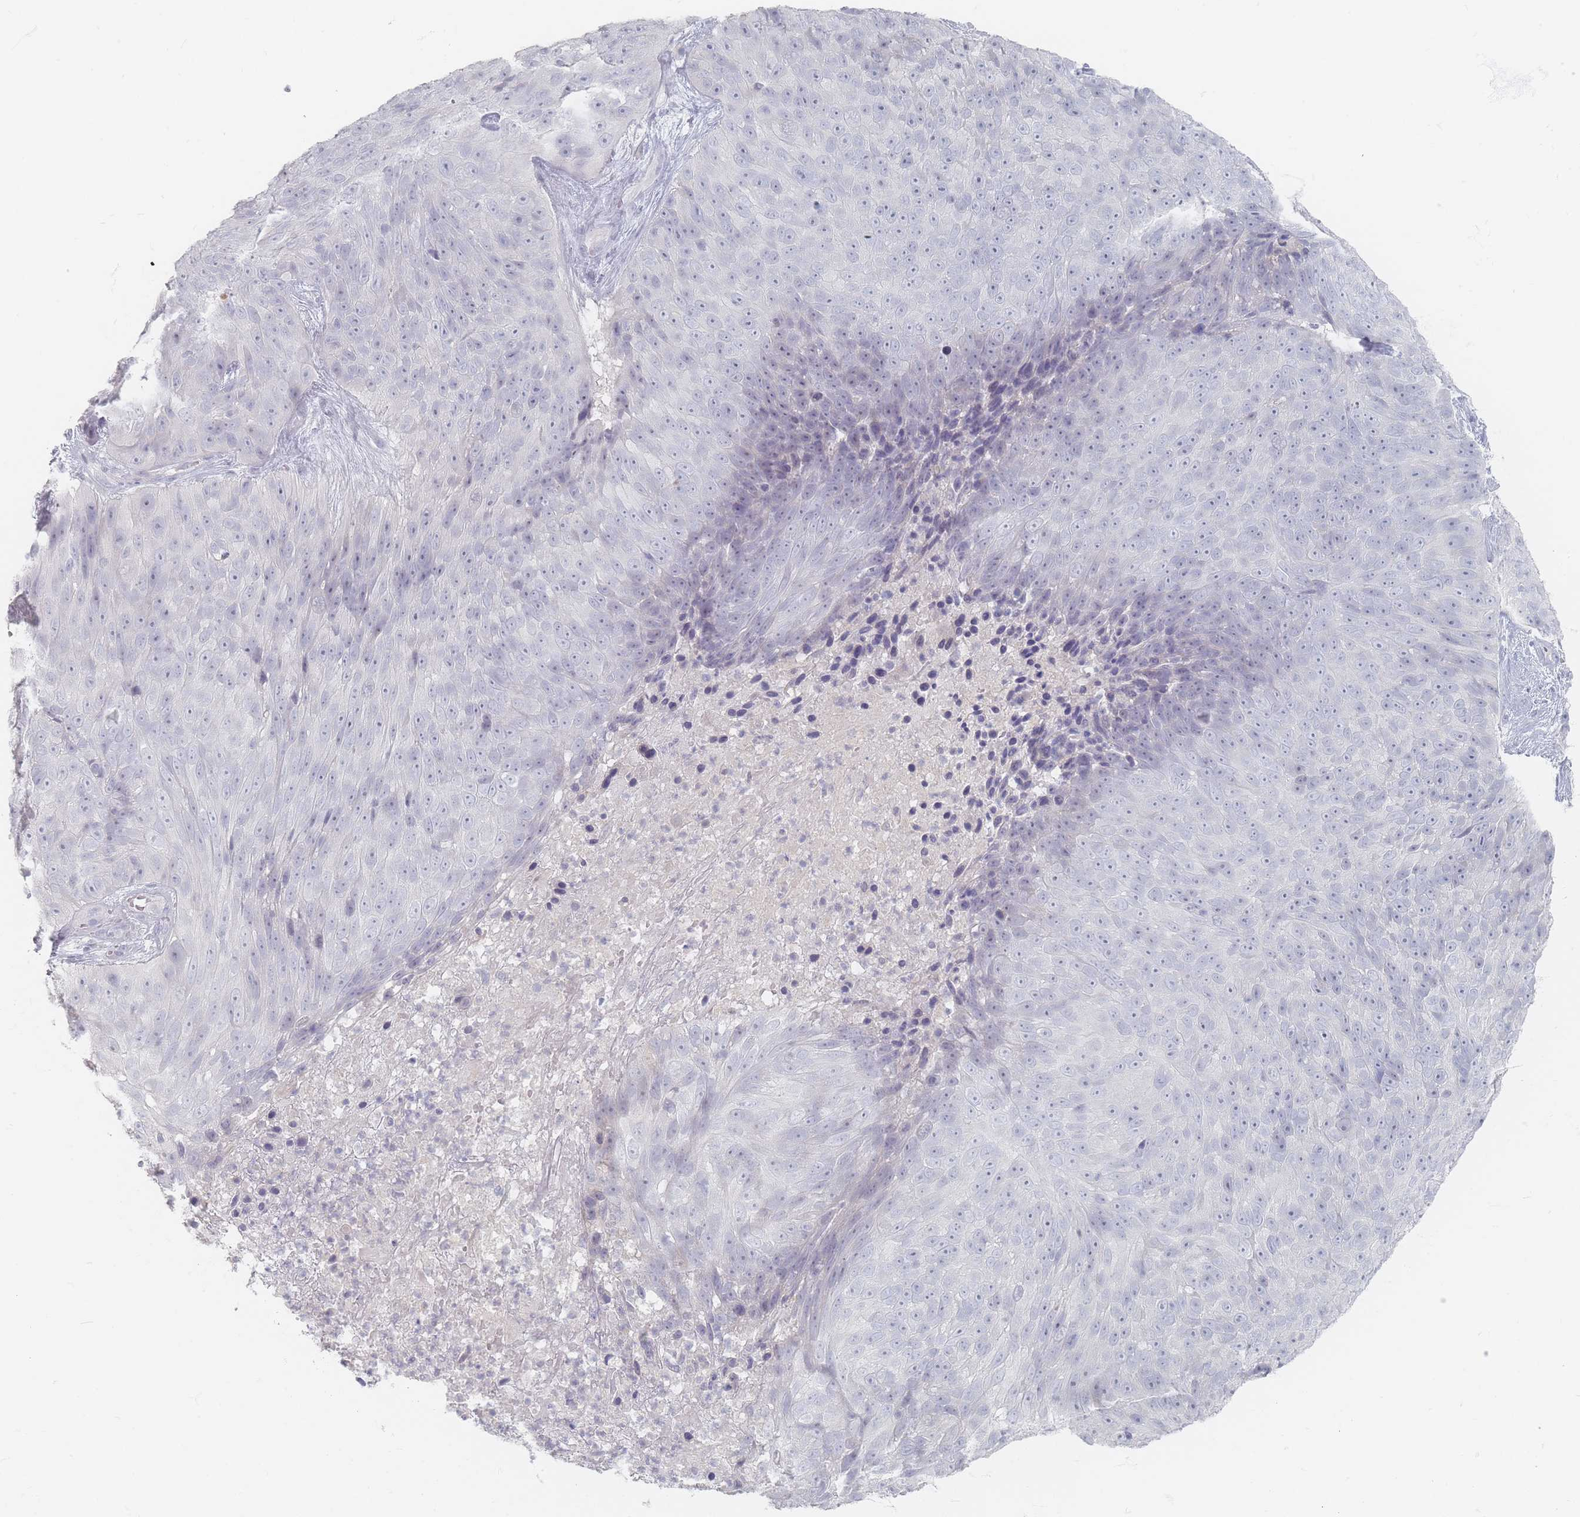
{"staining": {"intensity": "negative", "quantity": "none", "location": "none"}, "tissue": "skin cancer", "cell_type": "Tumor cells", "image_type": "cancer", "snomed": [{"axis": "morphology", "description": "Squamous cell carcinoma, NOS"}, {"axis": "topography", "description": "Skin"}], "caption": "The histopathology image exhibits no significant positivity in tumor cells of skin cancer.", "gene": "CD37", "patient": {"sex": "female", "age": 87}}